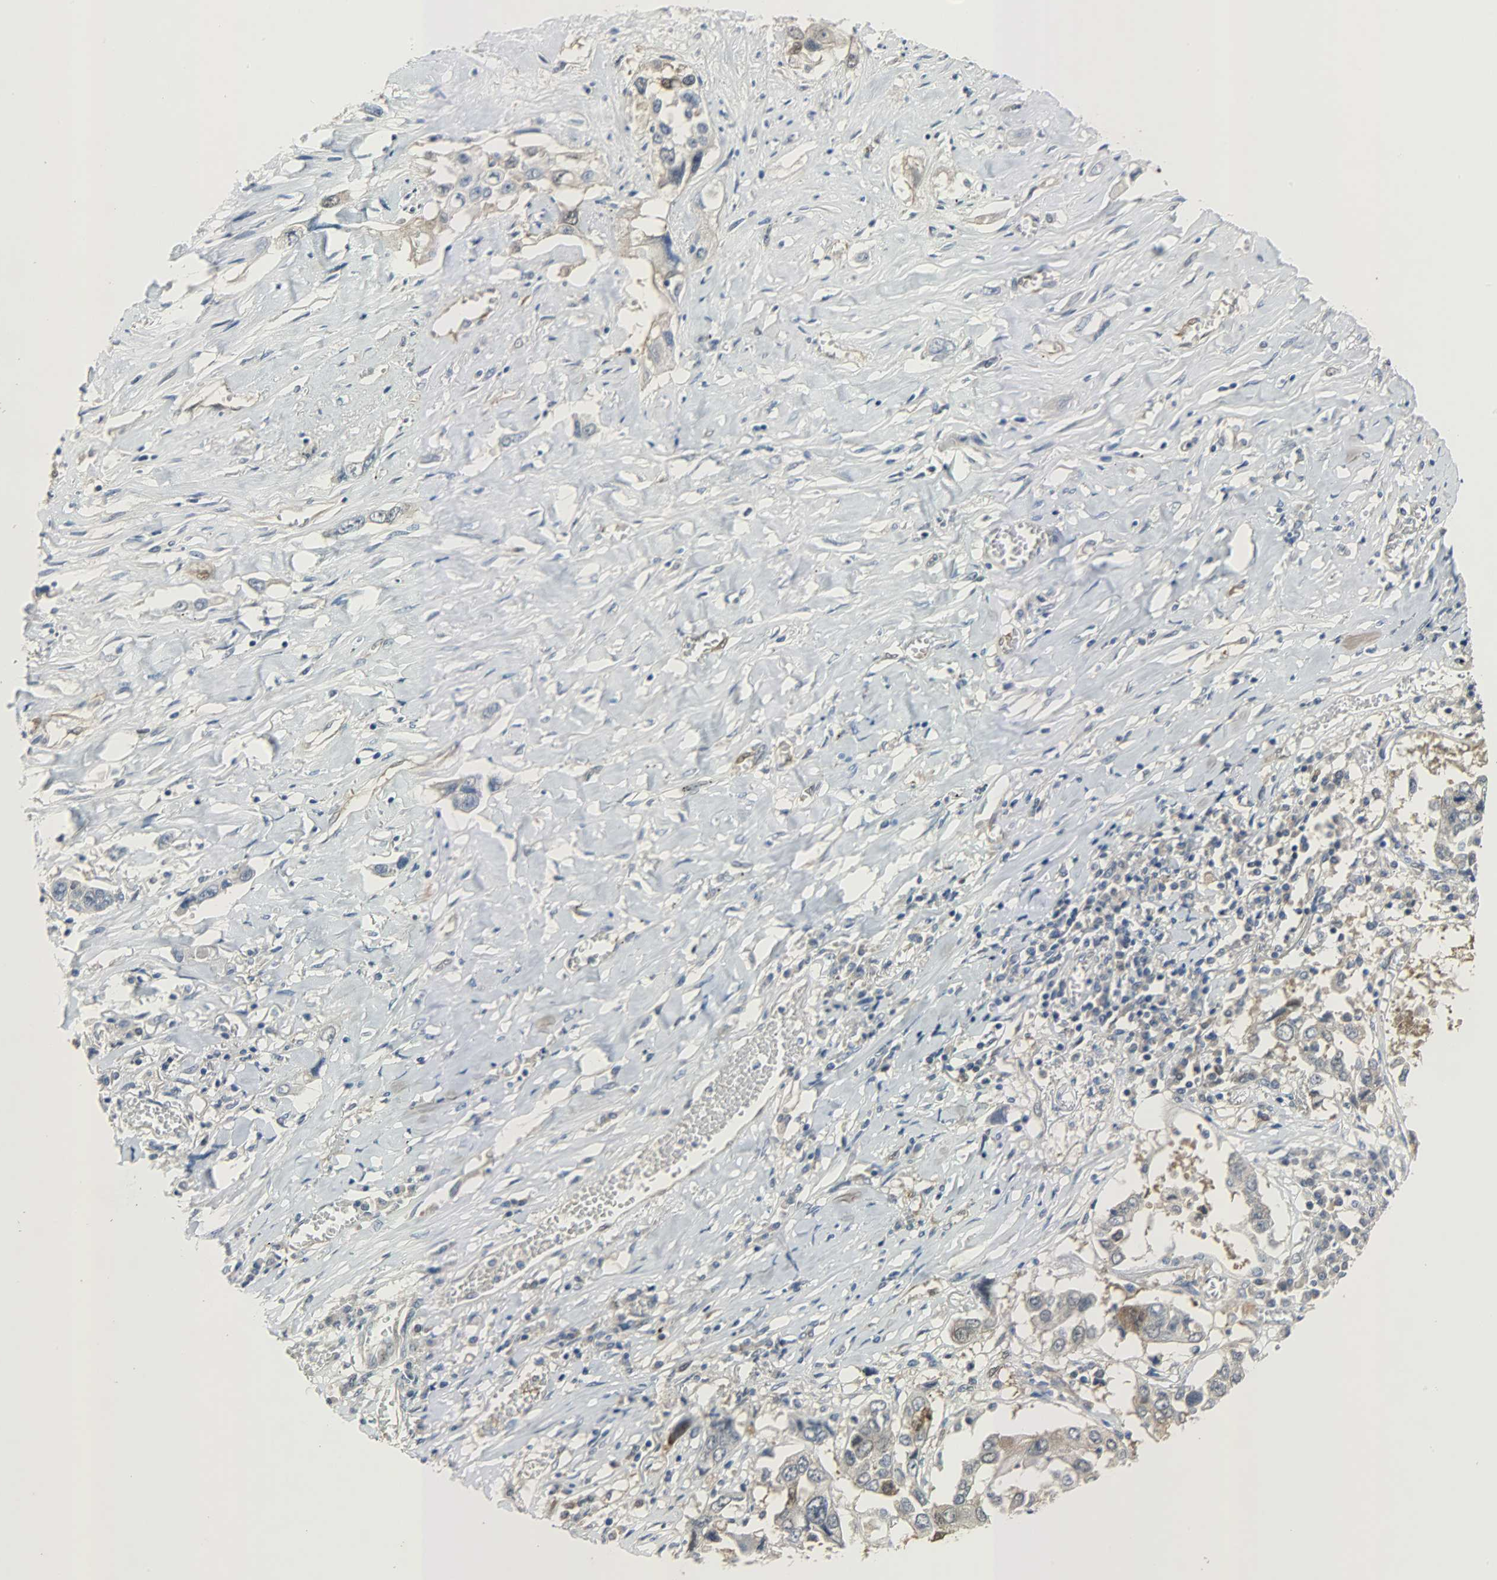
{"staining": {"intensity": "weak", "quantity": "<25%", "location": "cytoplasmic/membranous,nuclear"}, "tissue": "lung cancer", "cell_type": "Tumor cells", "image_type": "cancer", "snomed": [{"axis": "morphology", "description": "Squamous cell carcinoma, NOS"}, {"axis": "topography", "description": "Lung"}], "caption": "The IHC photomicrograph has no significant expression in tumor cells of lung squamous cell carcinoma tissue.", "gene": "EIF4EBP1", "patient": {"sex": "male", "age": 71}}